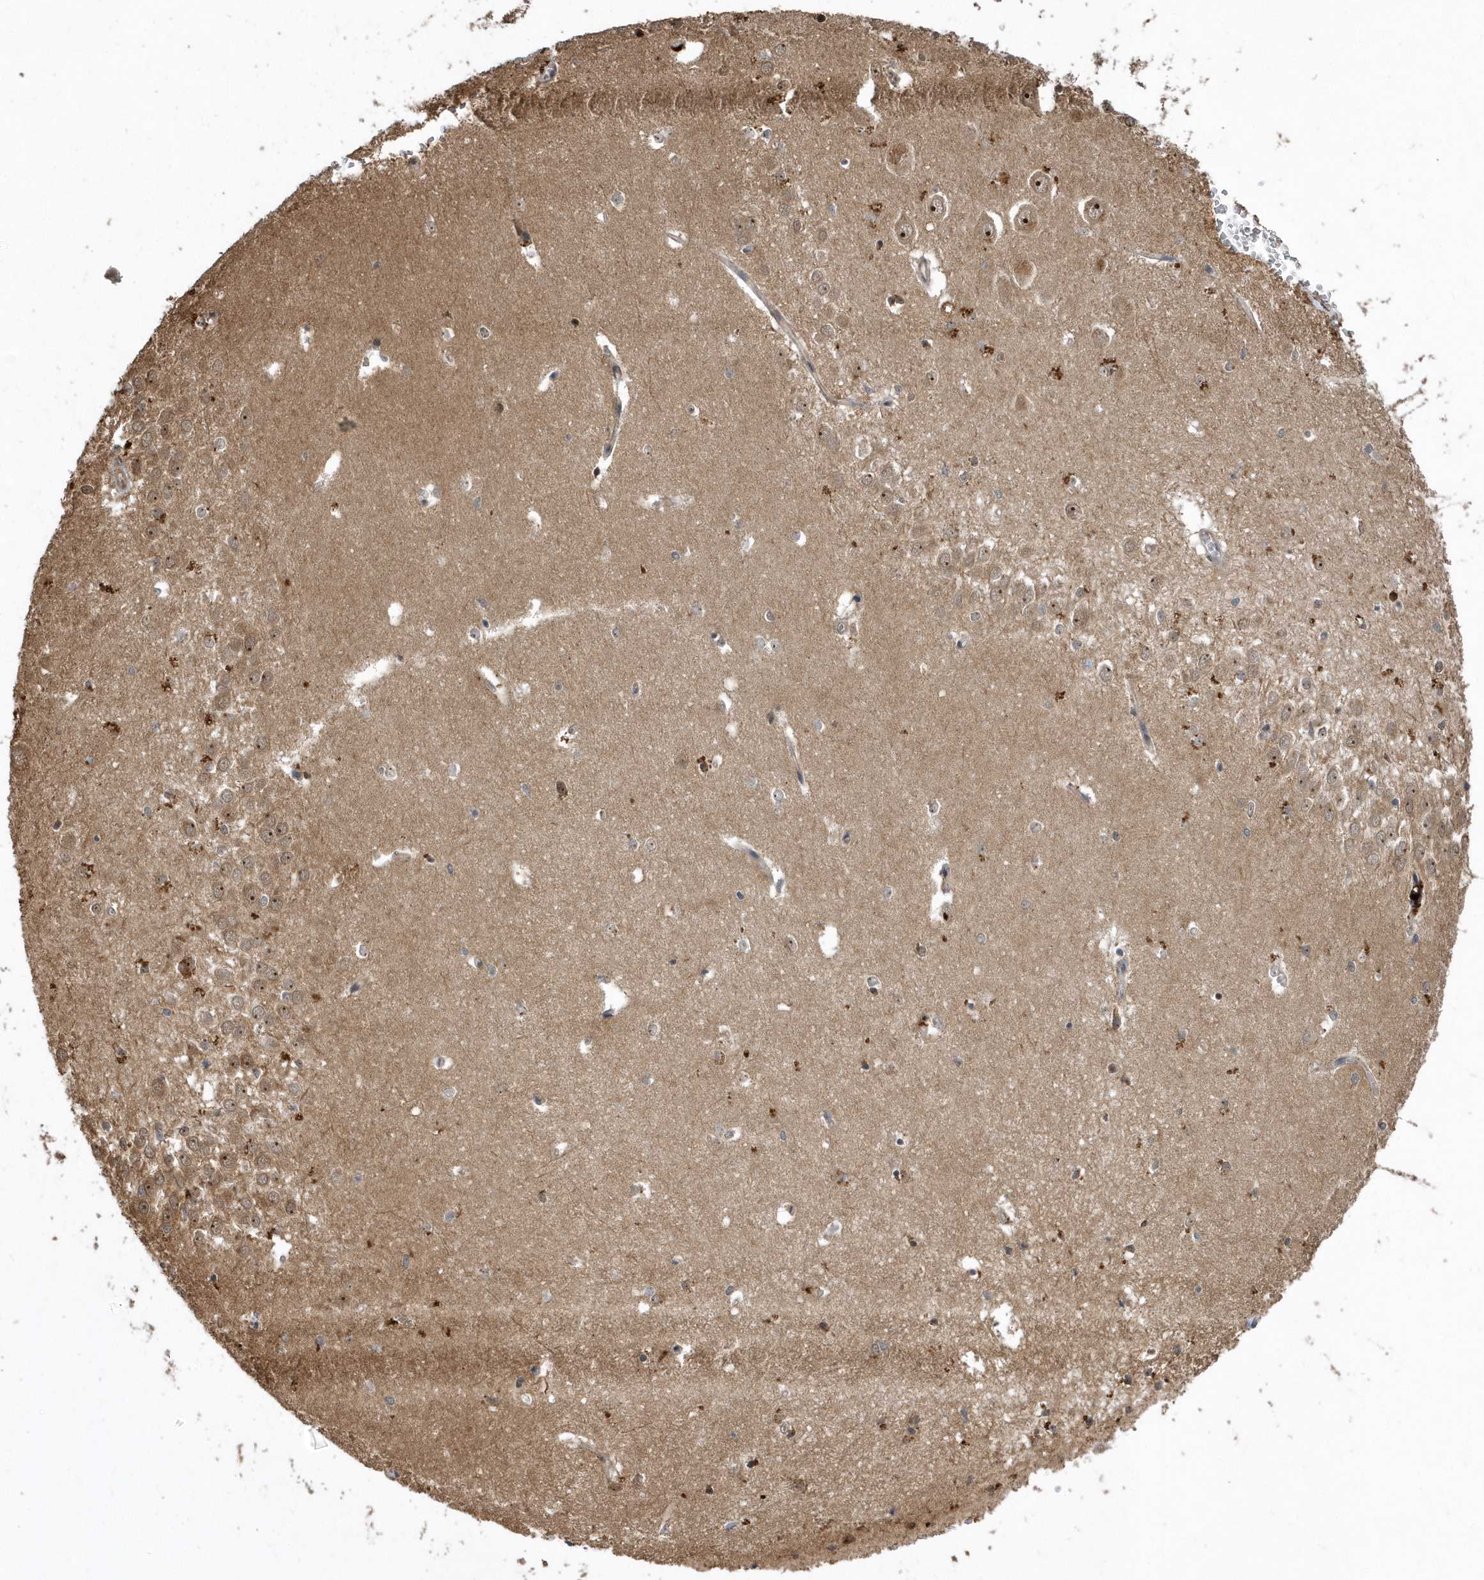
{"staining": {"intensity": "weak", "quantity": "25%-75%", "location": "cytoplasmic/membranous"}, "tissue": "hippocampus", "cell_type": "Glial cells", "image_type": "normal", "snomed": [{"axis": "morphology", "description": "Normal tissue, NOS"}, {"axis": "topography", "description": "Hippocampus"}], "caption": "Immunohistochemistry photomicrograph of benign hippocampus stained for a protein (brown), which shows low levels of weak cytoplasmic/membranous staining in about 25%-75% of glial cells.", "gene": "WASHC5", "patient": {"sex": "female", "age": 64}}